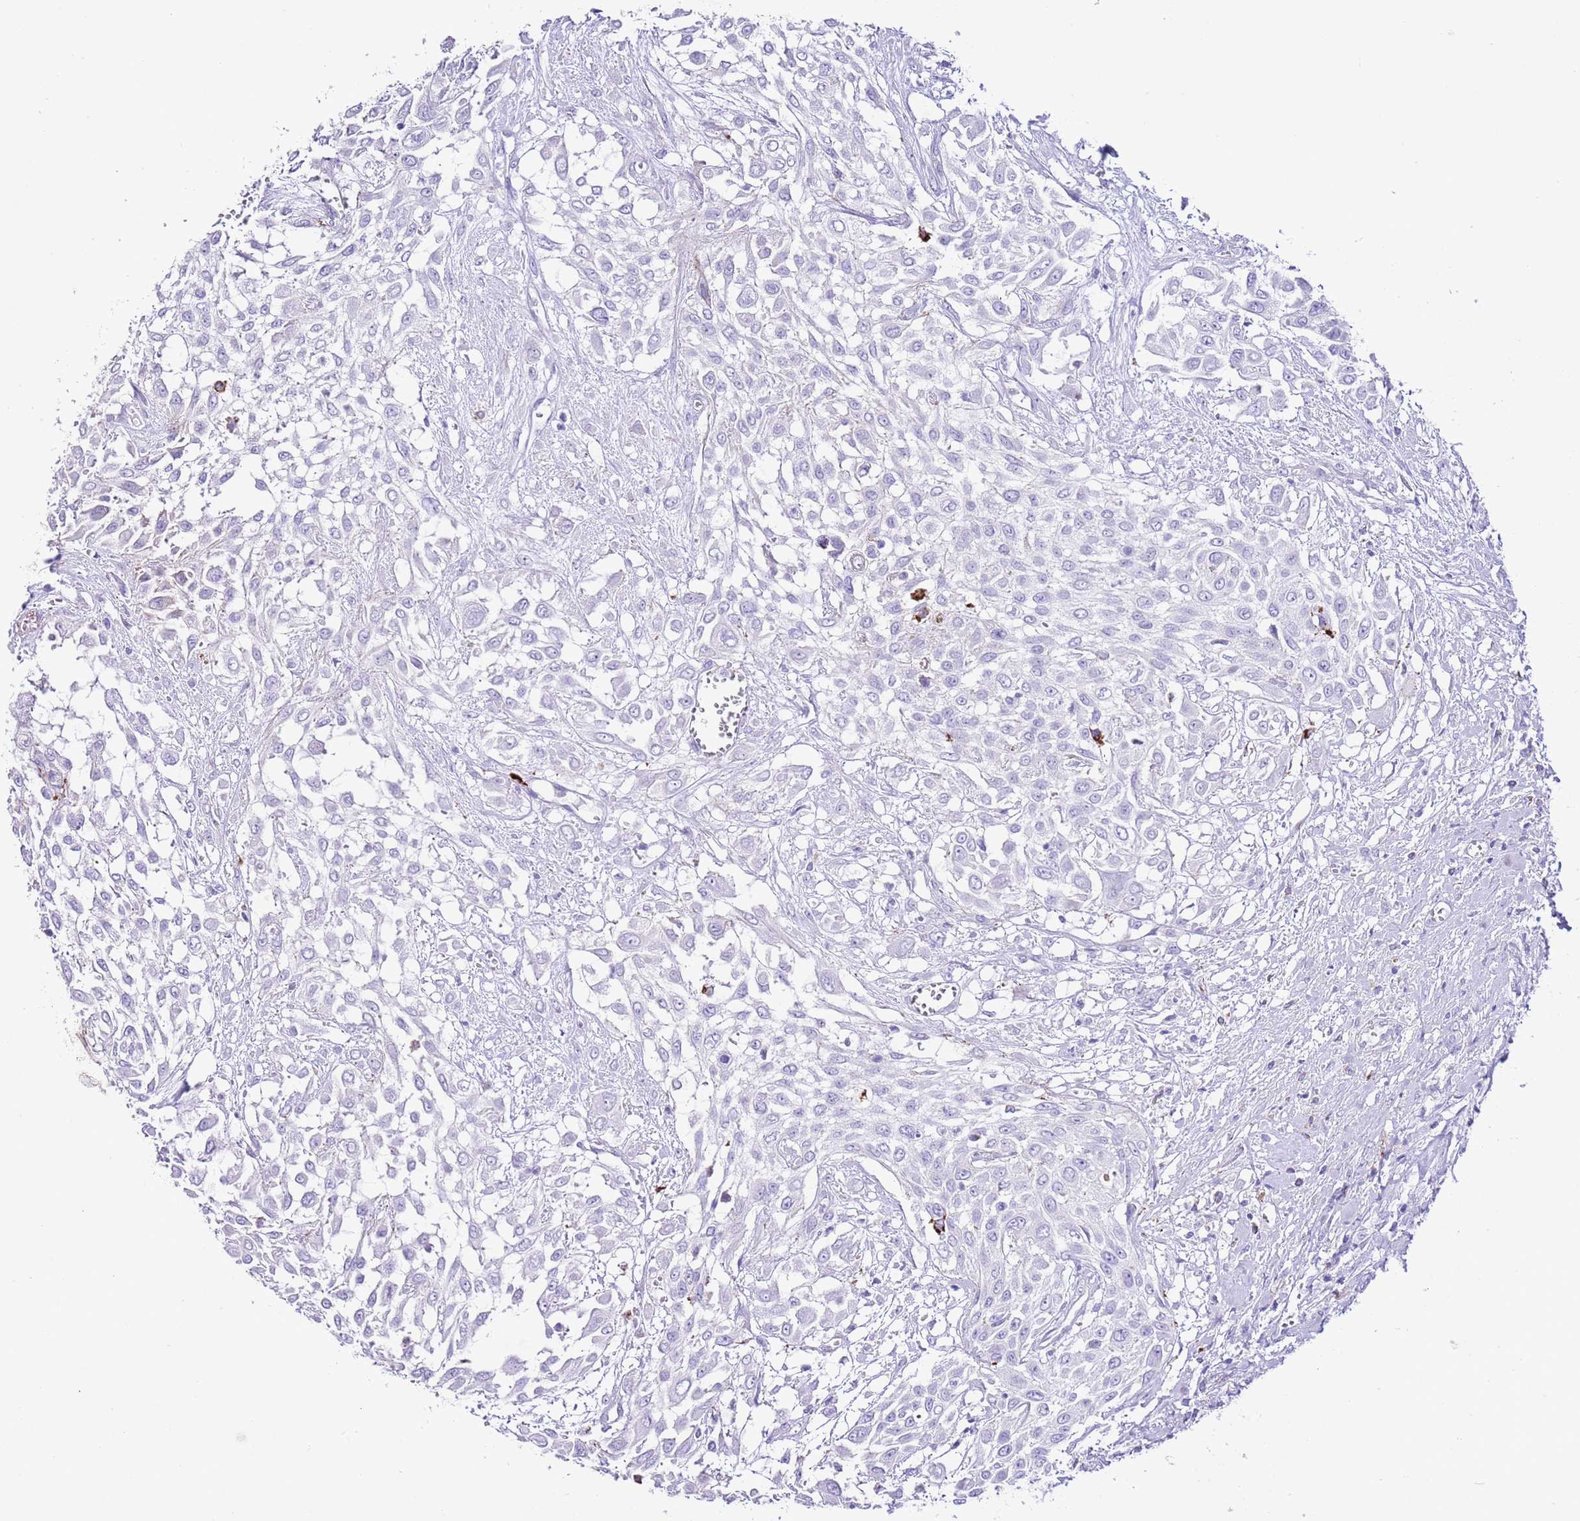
{"staining": {"intensity": "negative", "quantity": "none", "location": "none"}, "tissue": "urothelial cancer", "cell_type": "Tumor cells", "image_type": "cancer", "snomed": [{"axis": "morphology", "description": "Urothelial carcinoma, High grade"}, {"axis": "topography", "description": "Urinary bladder"}], "caption": "DAB (3,3'-diaminobenzidine) immunohistochemical staining of urothelial cancer demonstrates no significant positivity in tumor cells. (Brightfield microscopy of DAB immunohistochemistry at high magnification).", "gene": "ALDH3A1", "patient": {"sex": "male", "age": 57}}